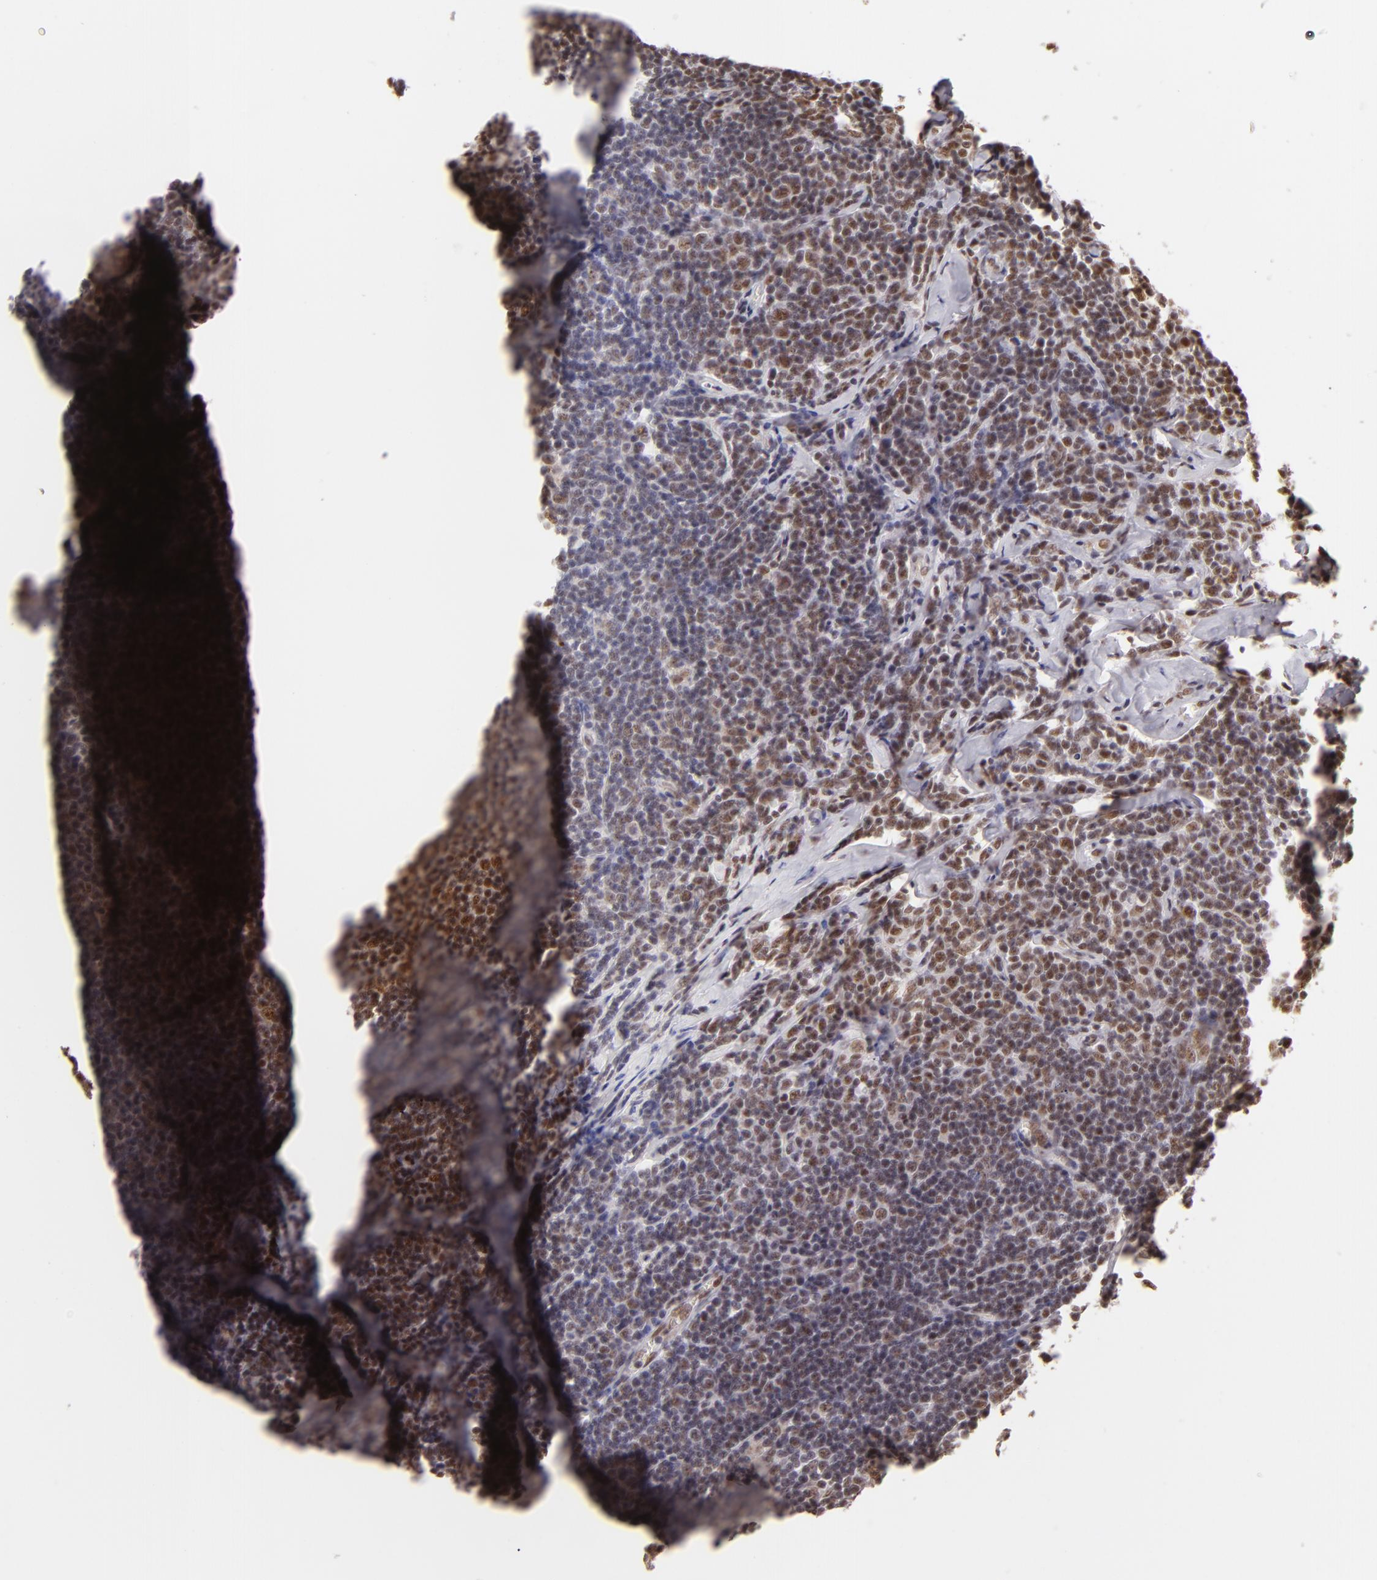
{"staining": {"intensity": "weak", "quantity": "25%-75%", "location": "nuclear"}, "tissue": "lymphoma", "cell_type": "Tumor cells", "image_type": "cancer", "snomed": [{"axis": "morphology", "description": "Malignant lymphoma, non-Hodgkin's type, Low grade"}, {"axis": "topography", "description": "Lymph node"}], "caption": "Malignant lymphoma, non-Hodgkin's type (low-grade) stained with a brown dye exhibits weak nuclear positive positivity in approximately 25%-75% of tumor cells.", "gene": "INTS6", "patient": {"sex": "male", "age": 74}}